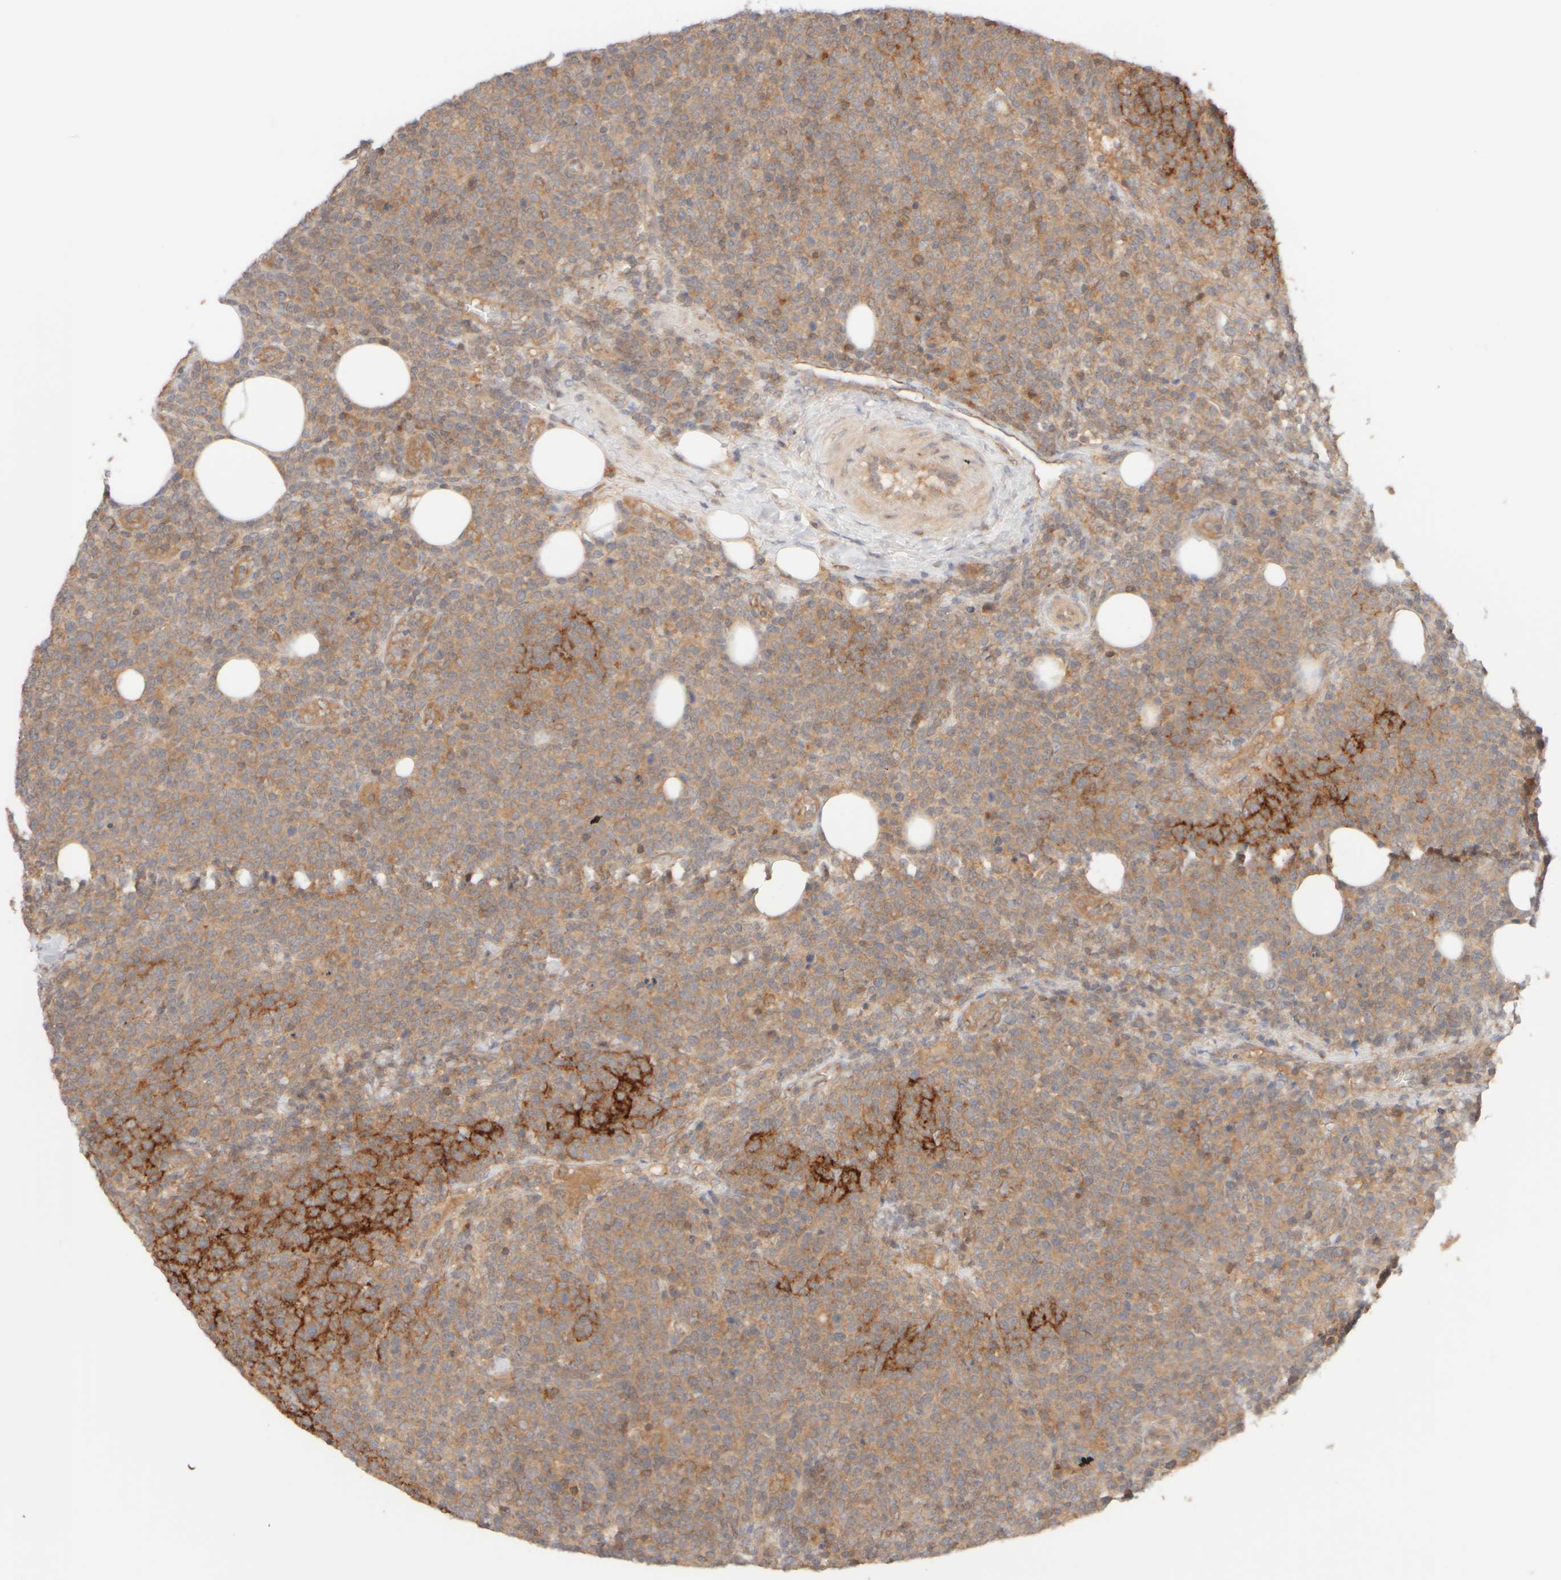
{"staining": {"intensity": "moderate", "quantity": ">75%", "location": "cytoplasmic/membranous"}, "tissue": "lymphoma", "cell_type": "Tumor cells", "image_type": "cancer", "snomed": [{"axis": "morphology", "description": "Malignant lymphoma, non-Hodgkin's type, High grade"}, {"axis": "topography", "description": "Lymph node"}], "caption": "Lymphoma tissue reveals moderate cytoplasmic/membranous positivity in about >75% of tumor cells", "gene": "RABEP1", "patient": {"sex": "male", "age": 61}}